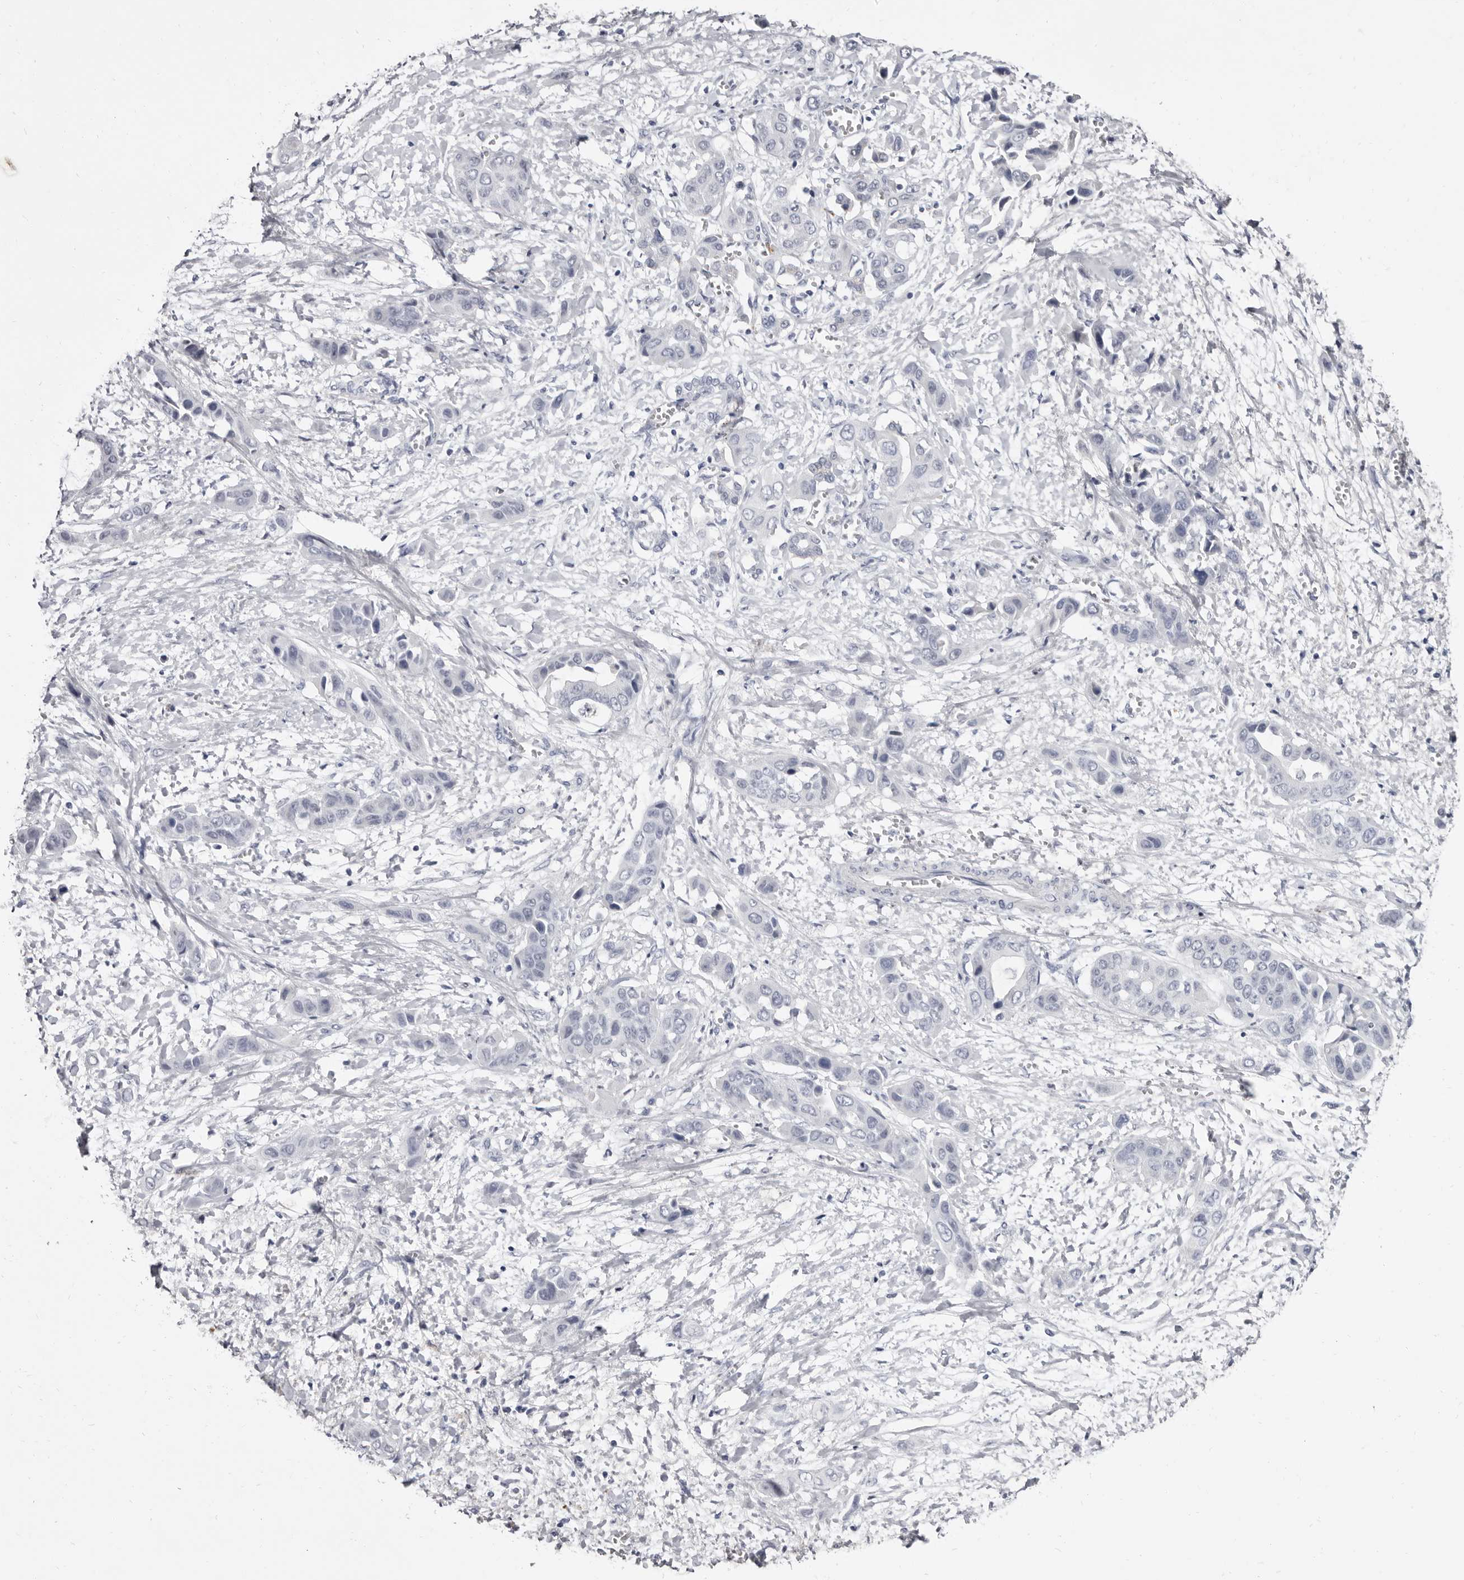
{"staining": {"intensity": "negative", "quantity": "none", "location": "none"}, "tissue": "liver cancer", "cell_type": "Tumor cells", "image_type": "cancer", "snomed": [{"axis": "morphology", "description": "Cholangiocarcinoma"}, {"axis": "topography", "description": "Liver"}], "caption": "DAB (3,3'-diaminobenzidine) immunohistochemical staining of liver cancer shows no significant positivity in tumor cells. (DAB immunohistochemistry (IHC) with hematoxylin counter stain).", "gene": "ZNF326", "patient": {"sex": "female", "age": 52}}